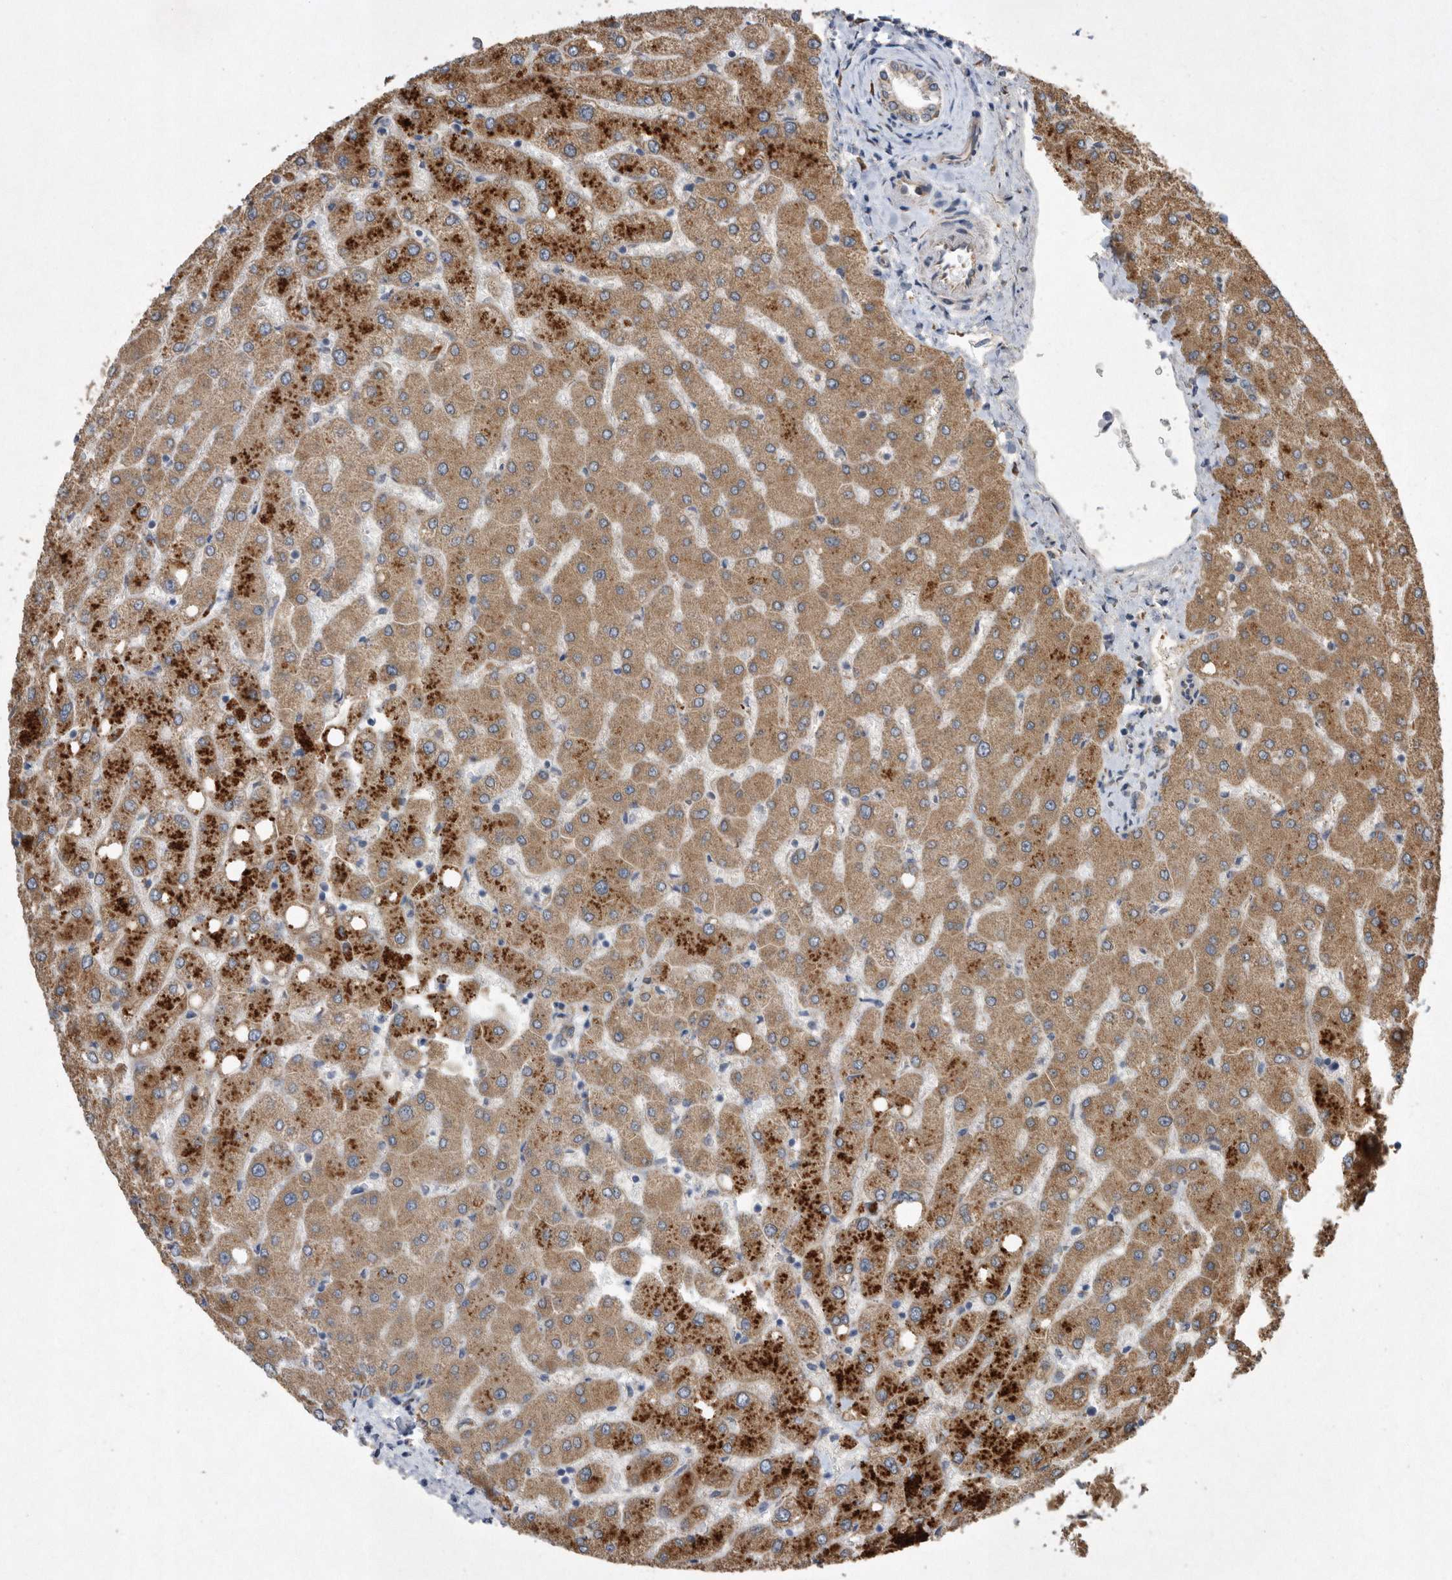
{"staining": {"intensity": "weak", "quantity": ">75%", "location": "cytoplasmic/membranous"}, "tissue": "liver", "cell_type": "Cholangiocytes", "image_type": "normal", "snomed": [{"axis": "morphology", "description": "Normal tissue, NOS"}, {"axis": "topography", "description": "Liver"}], "caption": "Protein staining by immunohistochemistry shows weak cytoplasmic/membranous expression in approximately >75% of cholangiocytes in benign liver.", "gene": "PON2", "patient": {"sex": "female", "age": 54}}